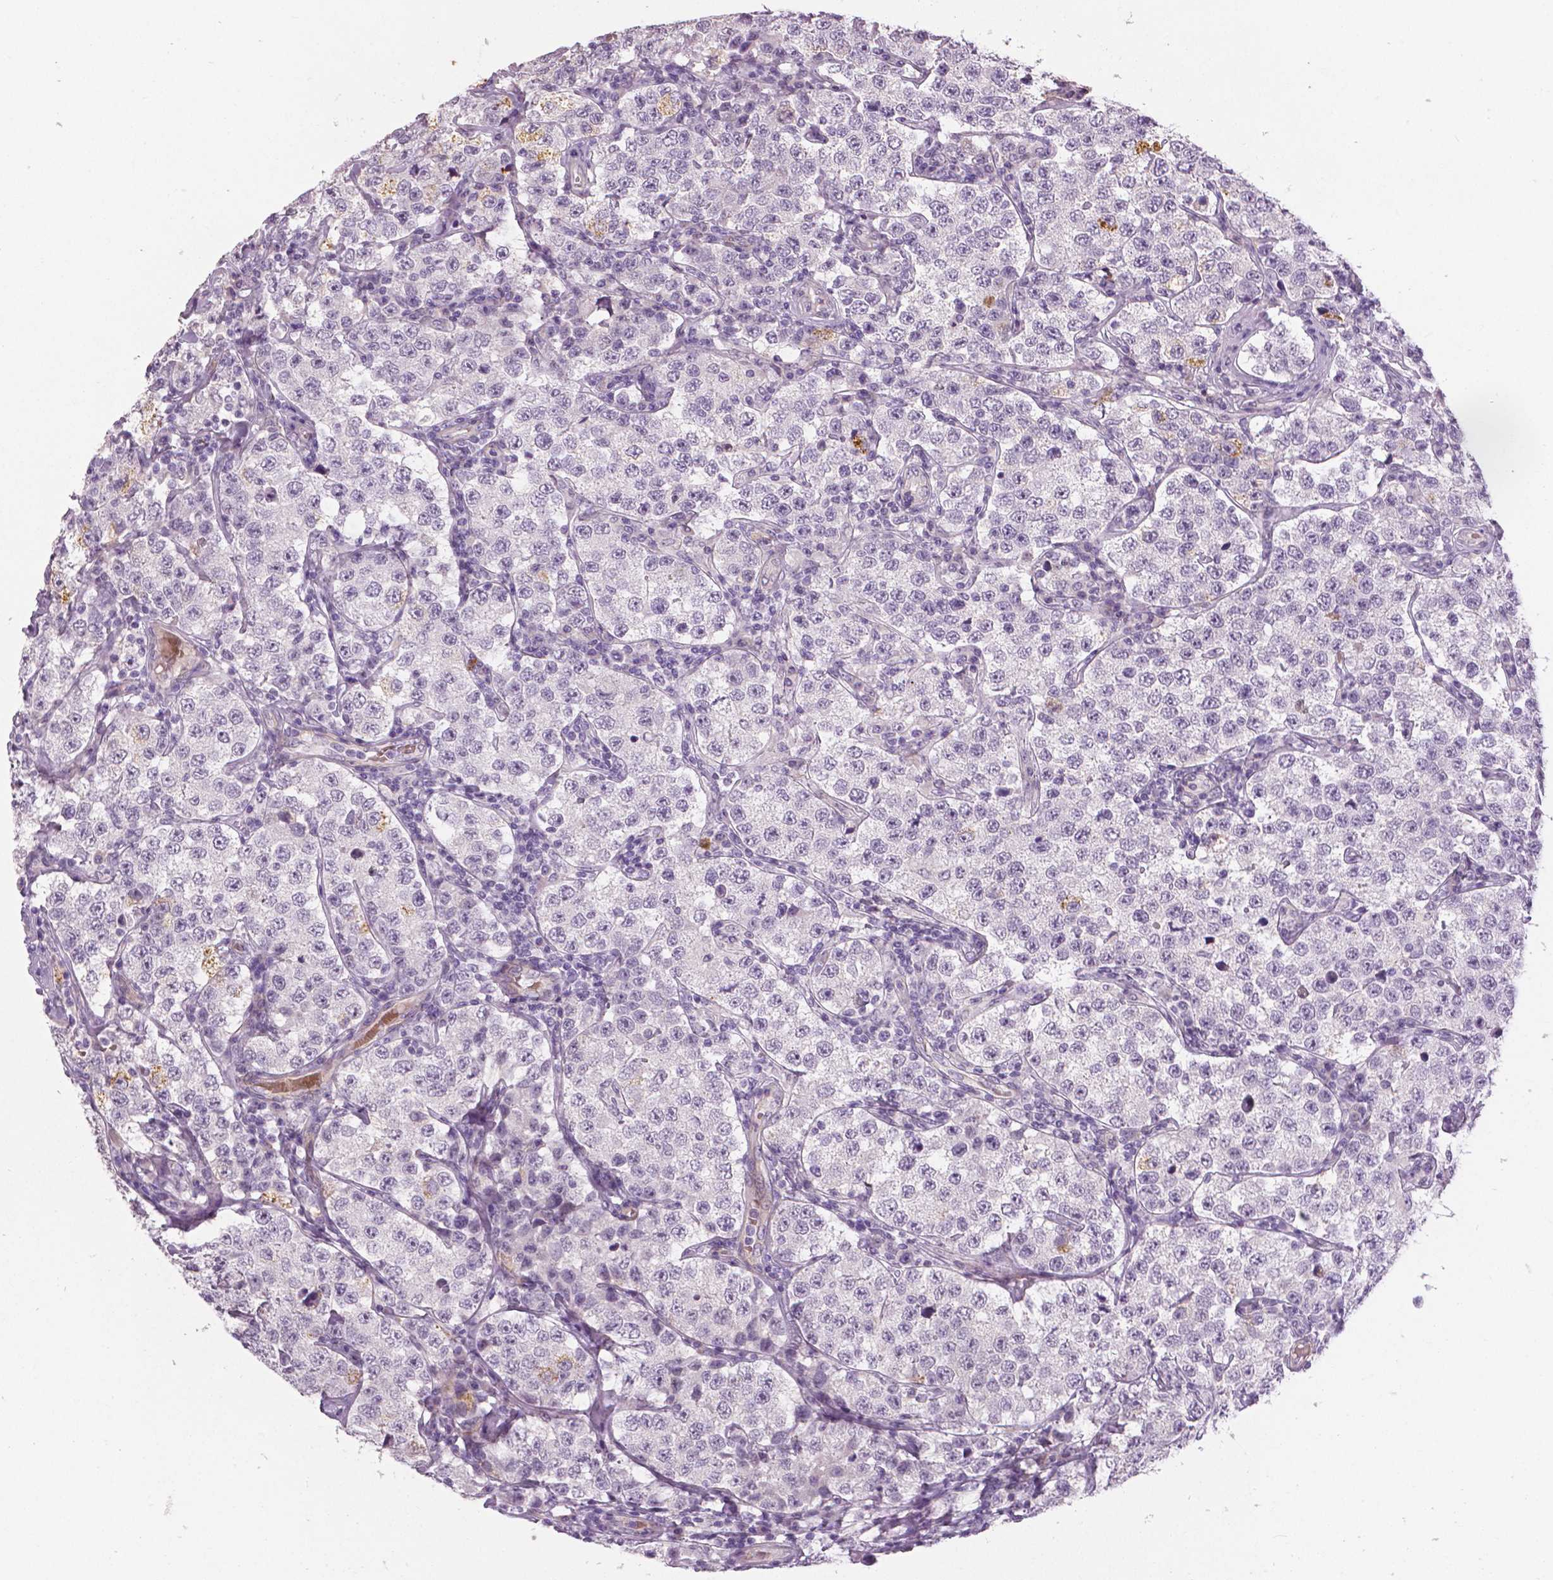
{"staining": {"intensity": "negative", "quantity": "none", "location": "none"}, "tissue": "testis cancer", "cell_type": "Tumor cells", "image_type": "cancer", "snomed": [{"axis": "morphology", "description": "Seminoma, NOS"}, {"axis": "topography", "description": "Testis"}], "caption": "There is no significant staining in tumor cells of testis cancer (seminoma). The staining is performed using DAB brown chromogen with nuclei counter-stained in using hematoxylin.", "gene": "FLT1", "patient": {"sex": "male", "age": 34}}